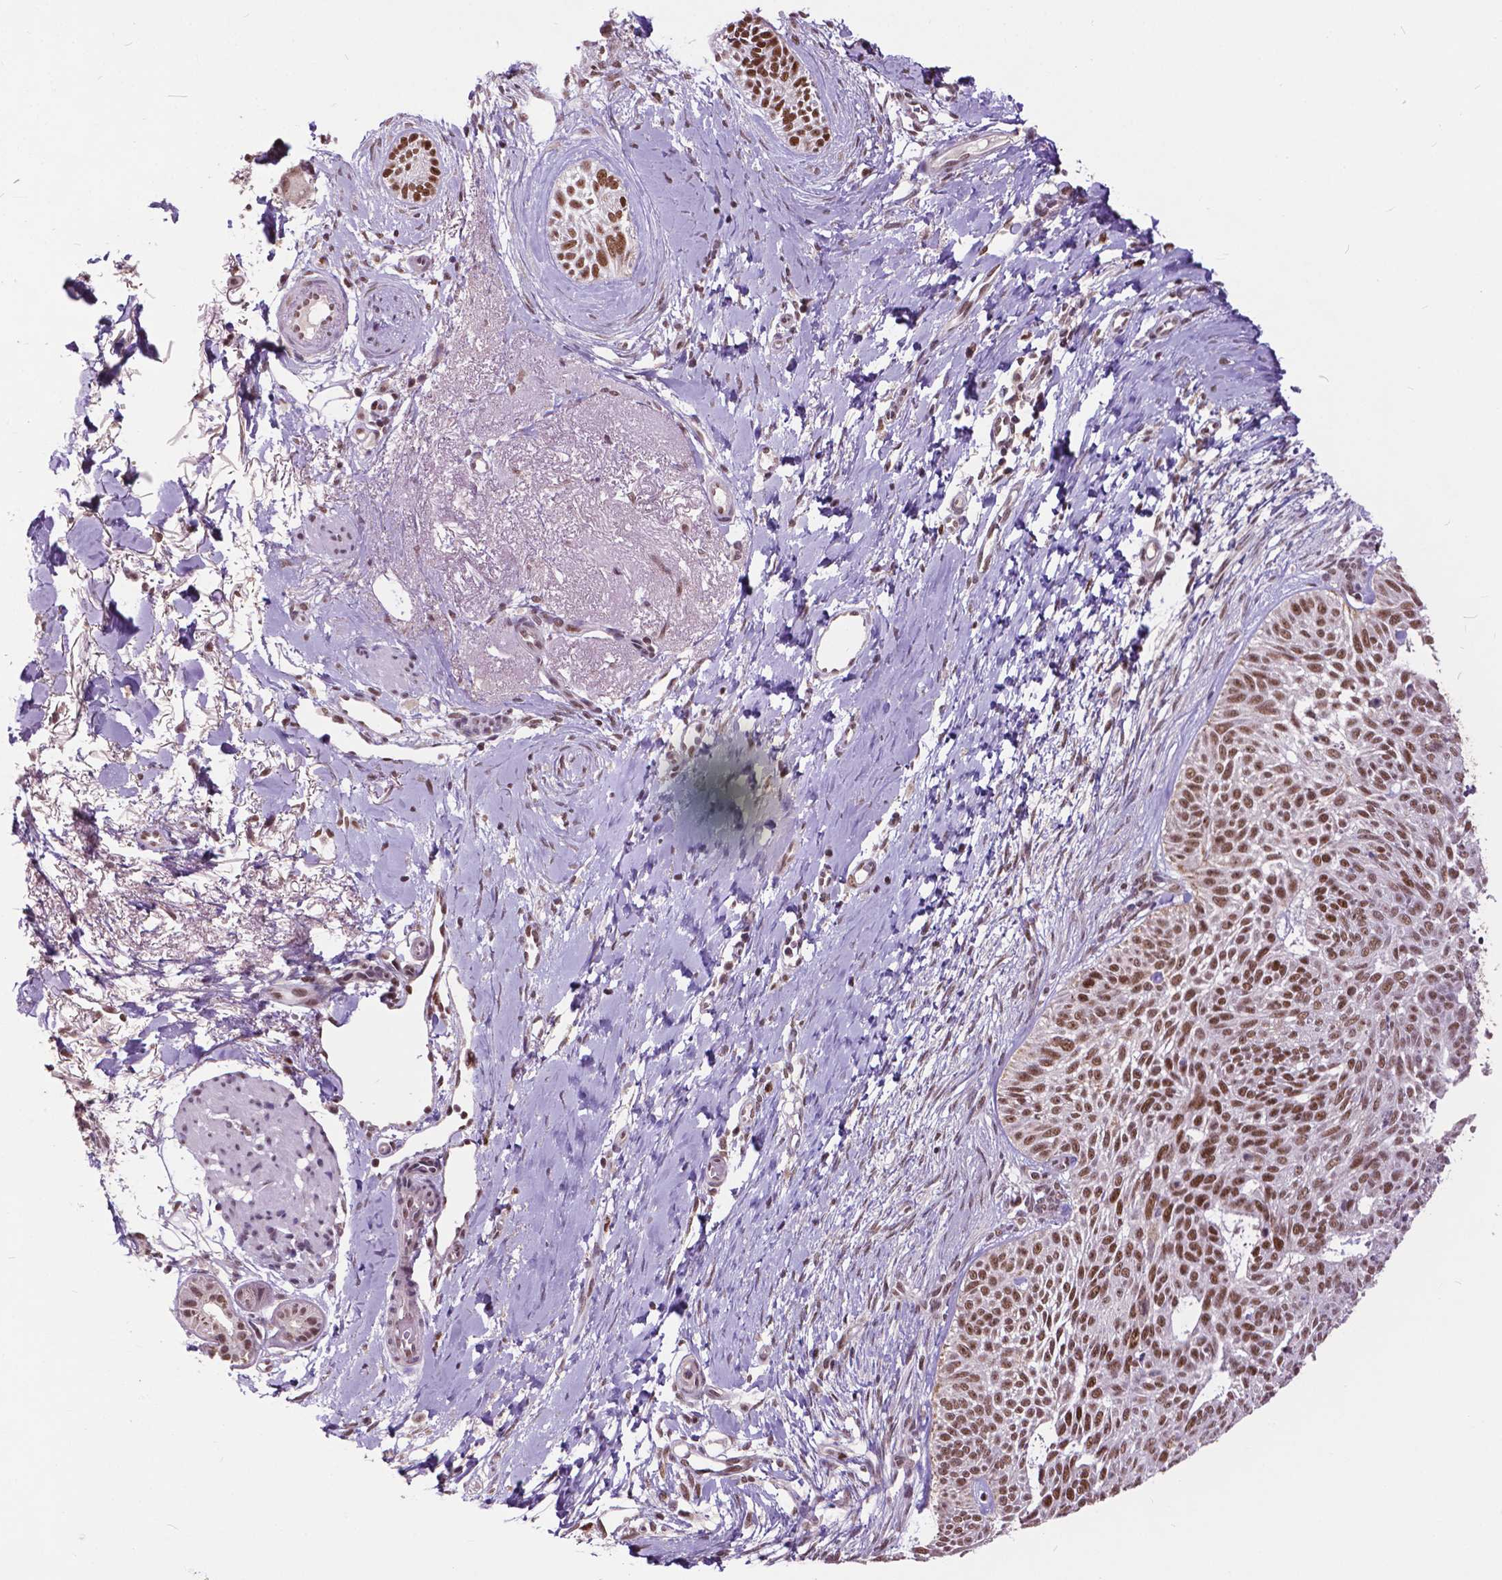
{"staining": {"intensity": "moderate", "quantity": ">75%", "location": "nuclear"}, "tissue": "skin cancer", "cell_type": "Tumor cells", "image_type": "cancer", "snomed": [{"axis": "morphology", "description": "Normal tissue, NOS"}, {"axis": "morphology", "description": "Basal cell carcinoma"}, {"axis": "topography", "description": "Skin"}], "caption": "Immunohistochemistry of basal cell carcinoma (skin) shows medium levels of moderate nuclear staining in approximately >75% of tumor cells.", "gene": "MSH2", "patient": {"sex": "male", "age": 84}}